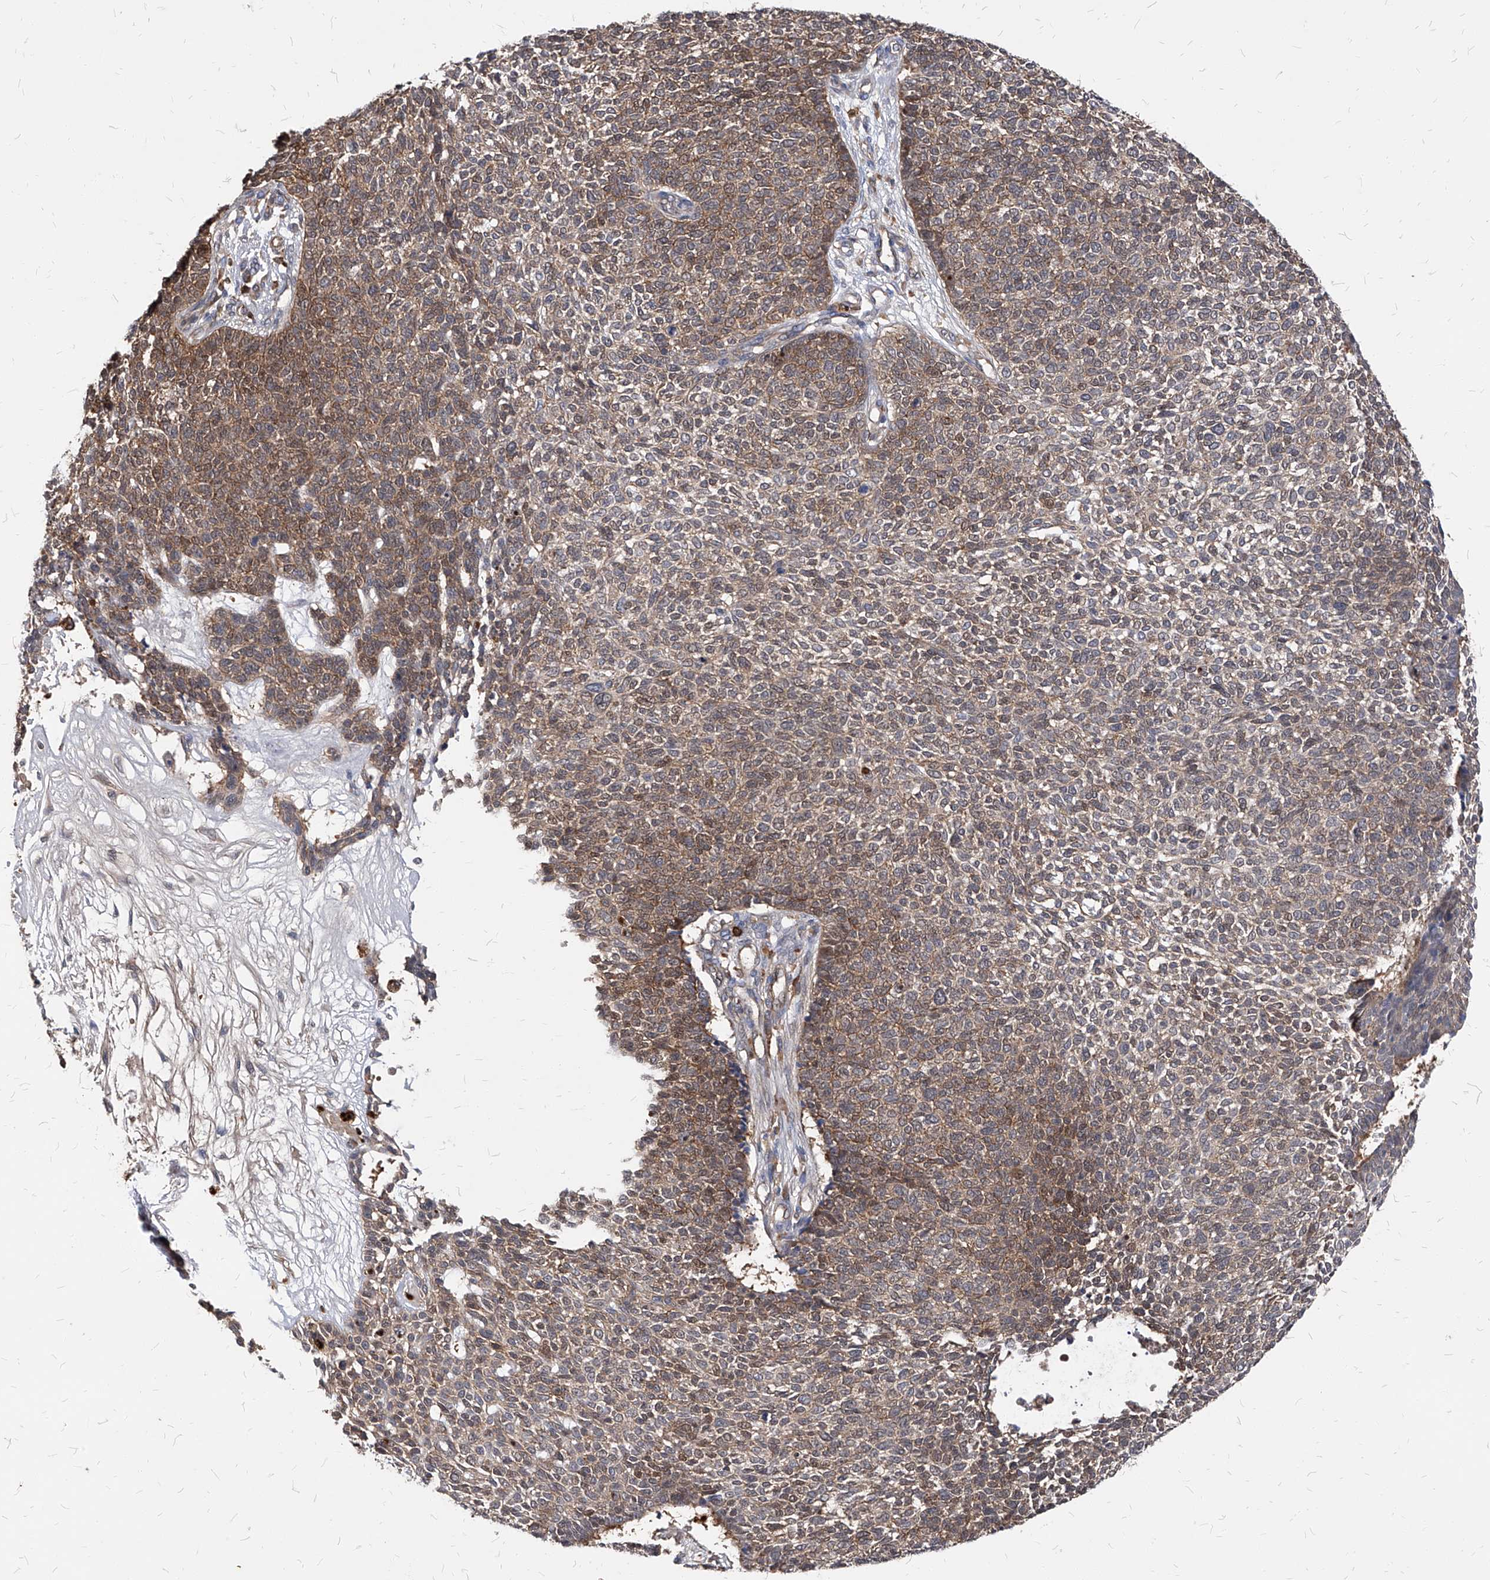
{"staining": {"intensity": "moderate", "quantity": ">75%", "location": "cytoplasmic/membranous"}, "tissue": "skin cancer", "cell_type": "Tumor cells", "image_type": "cancer", "snomed": [{"axis": "morphology", "description": "Basal cell carcinoma"}, {"axis": "topography", "description": "Skin"}], "caption": "This is an image of immunohistochemistry staining of skin cancer, which shows moderate staining in the cytoplasmic/membranous of tumor cells.", "gene": "ABRACL", "patient": {"sex": "female", "age": 84}}